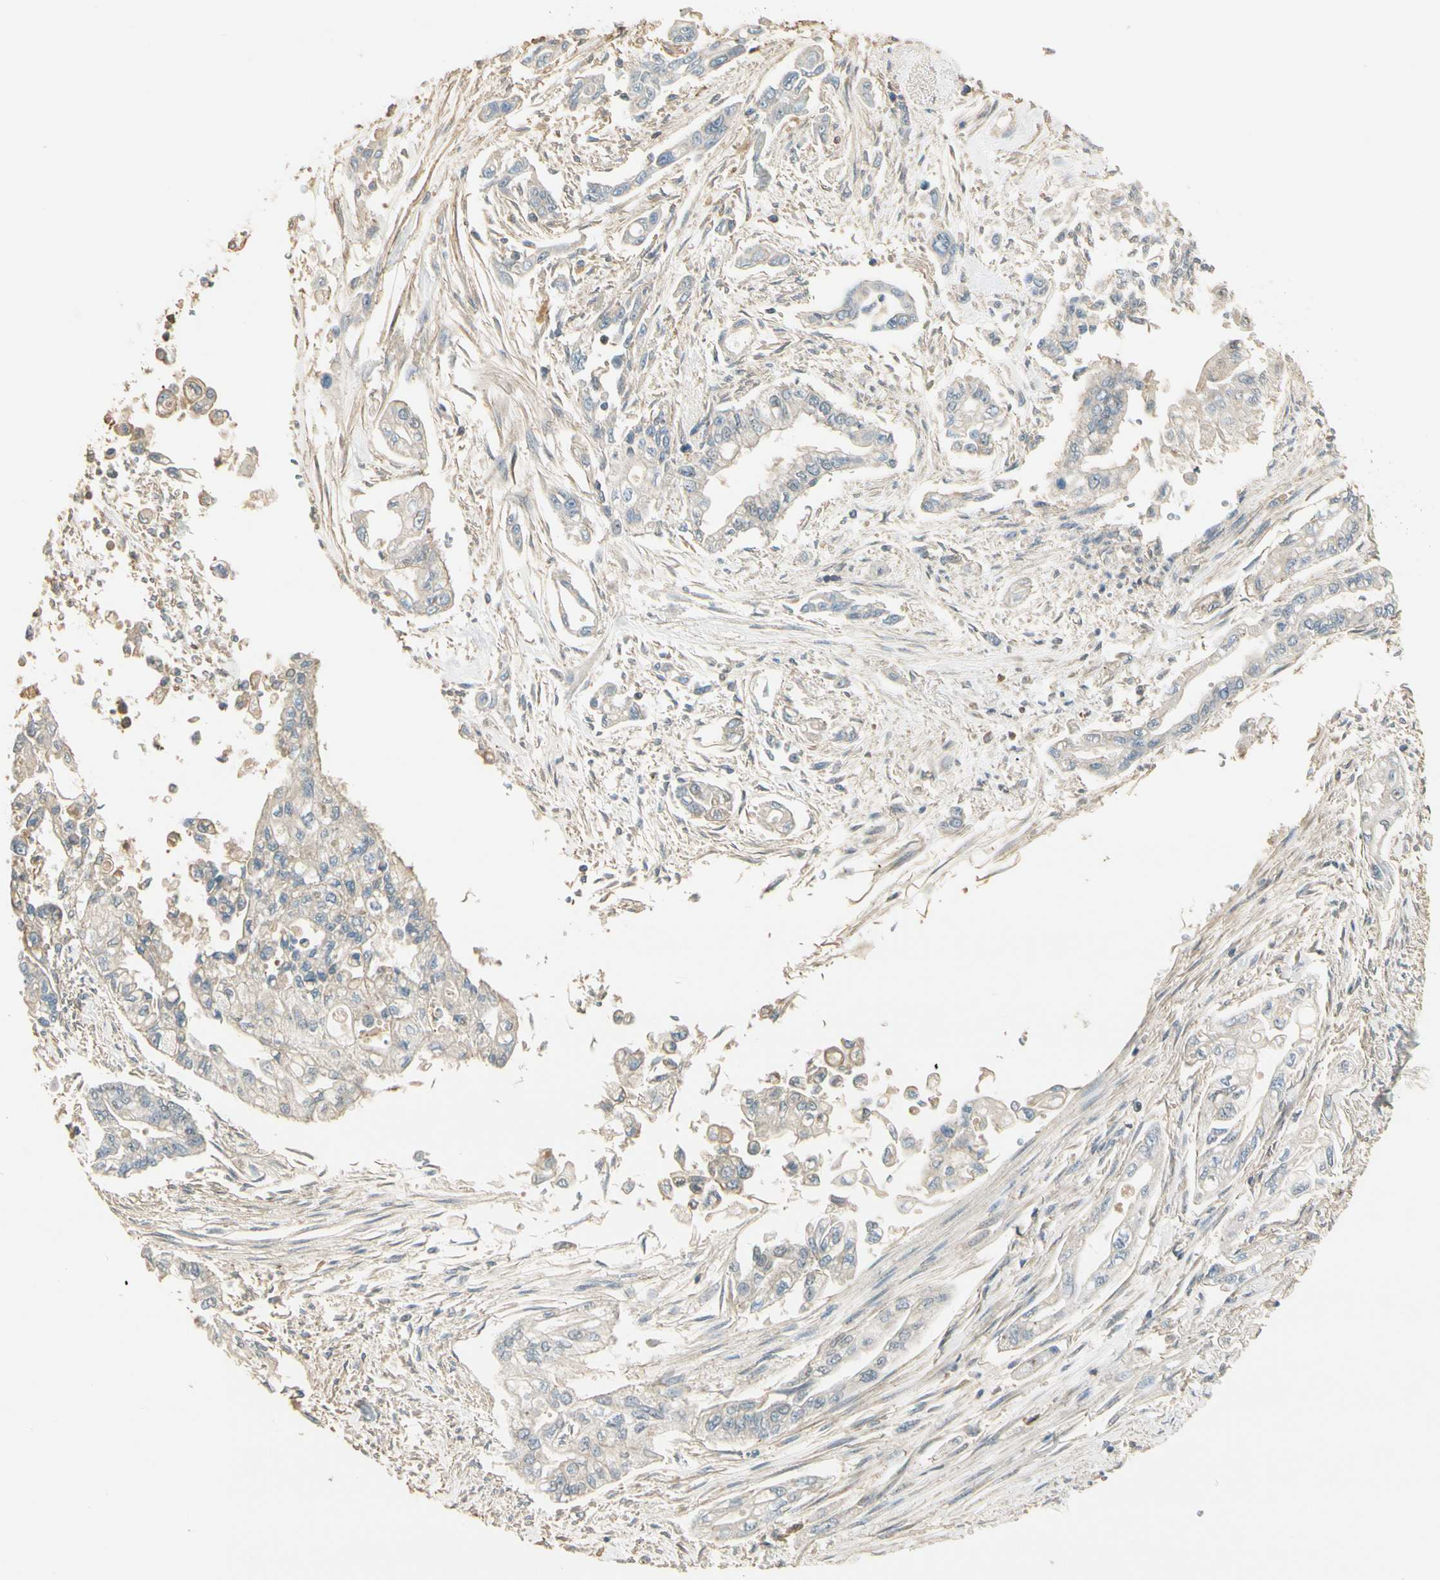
{"staining": {"intensity": "weak", "quantity": "<25%", "location": "cytoplasmic/membranous"}, "tissue": "pancreatic cancer", "cell_type": "Tumor cells", "image_type": "cancer", "snomed": [{"axis": "morphology", "description": "Normal tissue, NOS"}, {"axis": "topography", "description": "Pancreas"}], "caption": "An immunohistochemistry (IHC) histopathology image of pancreatic cancer is shown. There is no staining in tumor cells of pancreatic cancer.", "gene": "PLXNA1", "patient": {"sex": "male", "age": 42}}